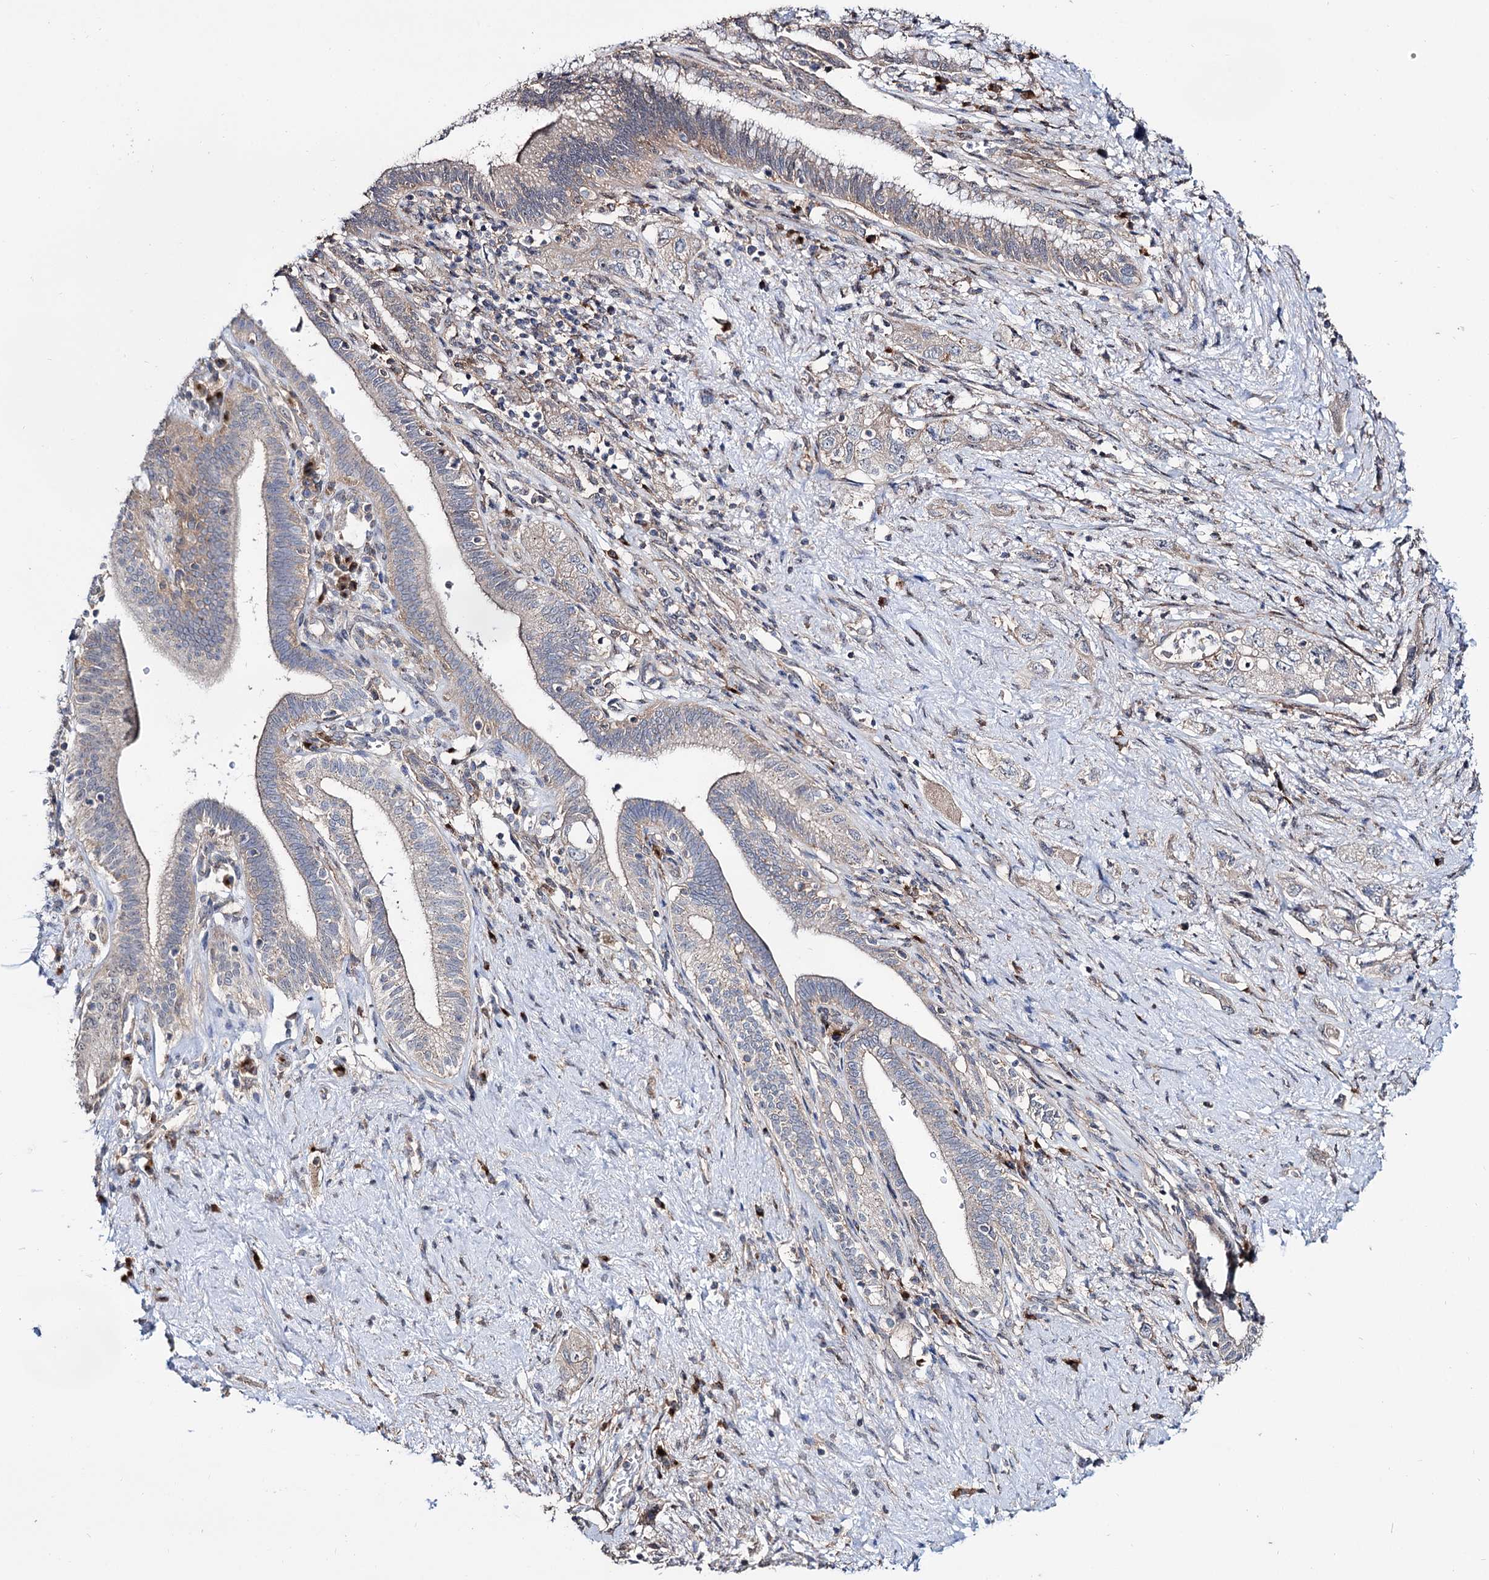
{"staining": {"intensity": "weak", "quantity": ">75%", "location": "cytoplasmic/membranous"}, "tissue": "pancreatic cancer", "cell_type": "Tumor cells", "image_type": "cancer", "snomed": [{"axis": "morphology", "description": "Adenocarcinoma, NOS"}, {"axis": "topography", "description": "Pancreas"}], "caption": "DAB (3,3'-diaminobenzidine) immunohistochemical staining of pancreatic cancer exhibits weak cytoplasmic/membranous protein staining in about >75% of tumor cells.", "gene": "SEC24A", "patient": {"sex": "female", "age": 73}}